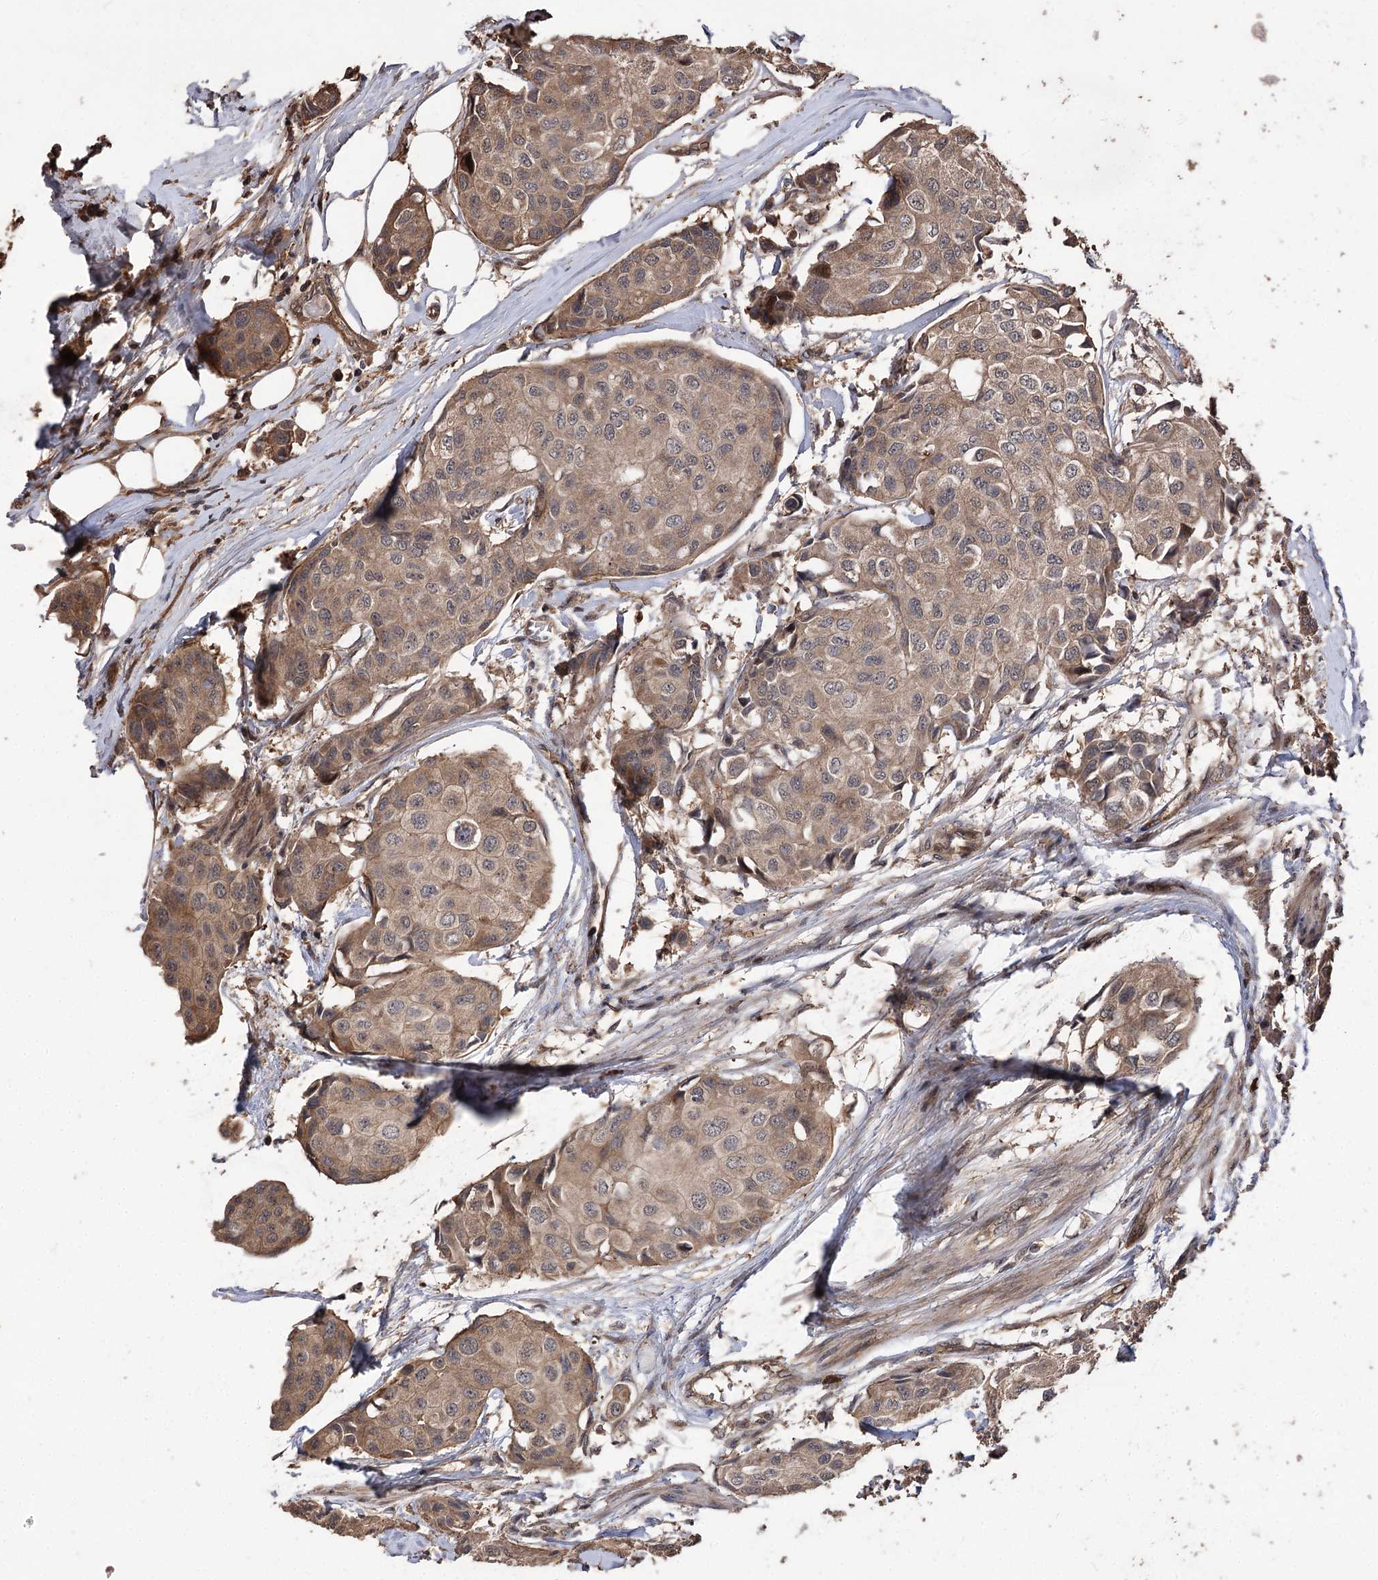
{"staining": {"intensity": "moderate", "quantity": ">75%", "location": "cytoplasmic/membranous"}, "tissue": "breast cancer", "cell_type": "Tumor cells", "image_type": "cancer", "snomed": [{"axis": "morphology", "description": "Duct carcinoma"}, {"axis": "topography", "description": "Breast"}], "caption": "IHC (DAB) staining of human breast infiltrating ductal carcinoma displays moderate cytoplasmic/membranous protein positivity in approximately >75% of tumor cells.", "gene": "RASSF3", "patient": {"sex": "female", "age": 80}}